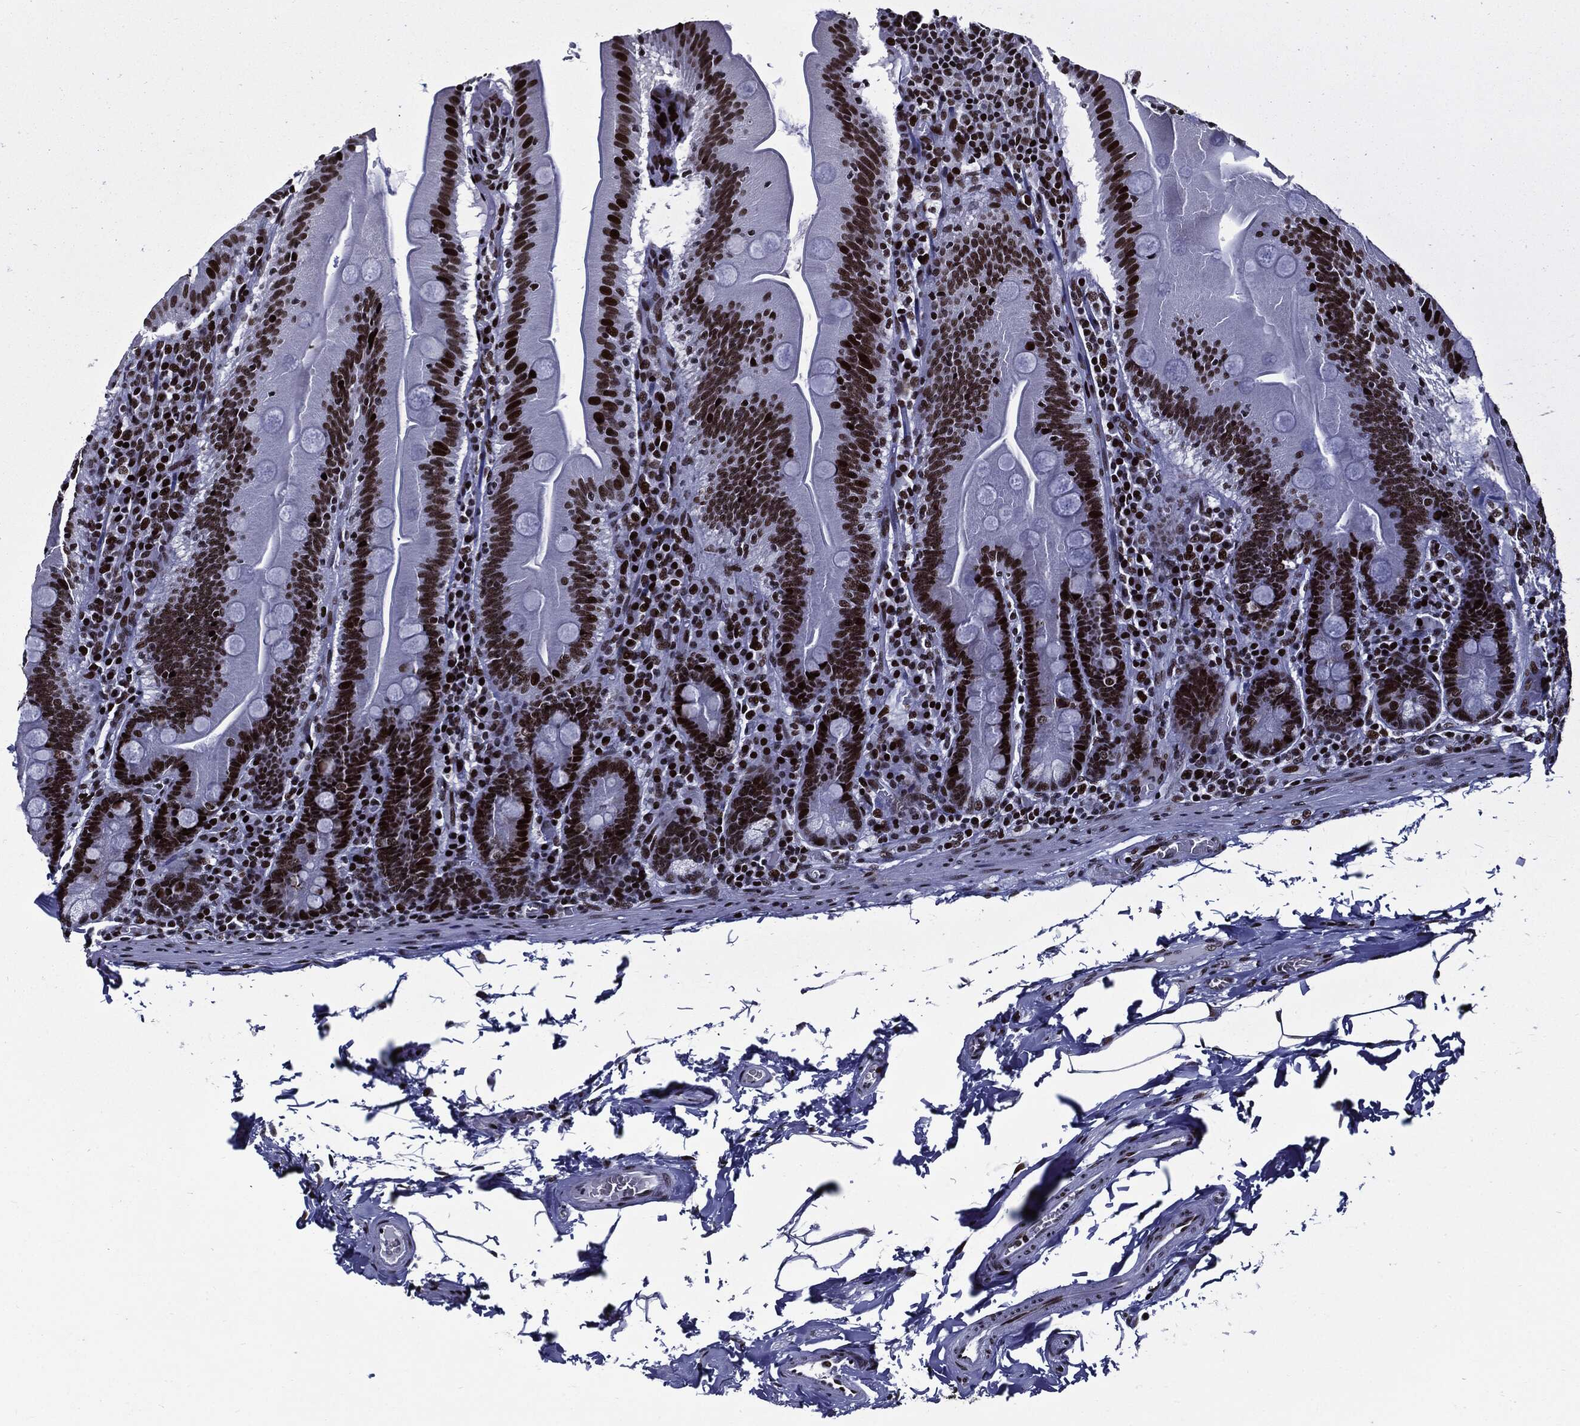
{"staining": {"intensity": "strong", "quantity": ">75%", "location": "nuclear"}, "tissue": "small intestine", "cell_type": "Glandular cells", "image_type": "normal", "snomed": [{"axis": "morphology", "description": "Normal tissue, NOS"}, {"axis": "topography", "description": "Small intestine"}], "caption": "The photomicrograph displays staining of unremarkable small intestine, revealing strong nuclear protein positivity (brown color) within glandular cells.", "gene": "ZFP91", "patient": {"sex": "male", "age": 37}}